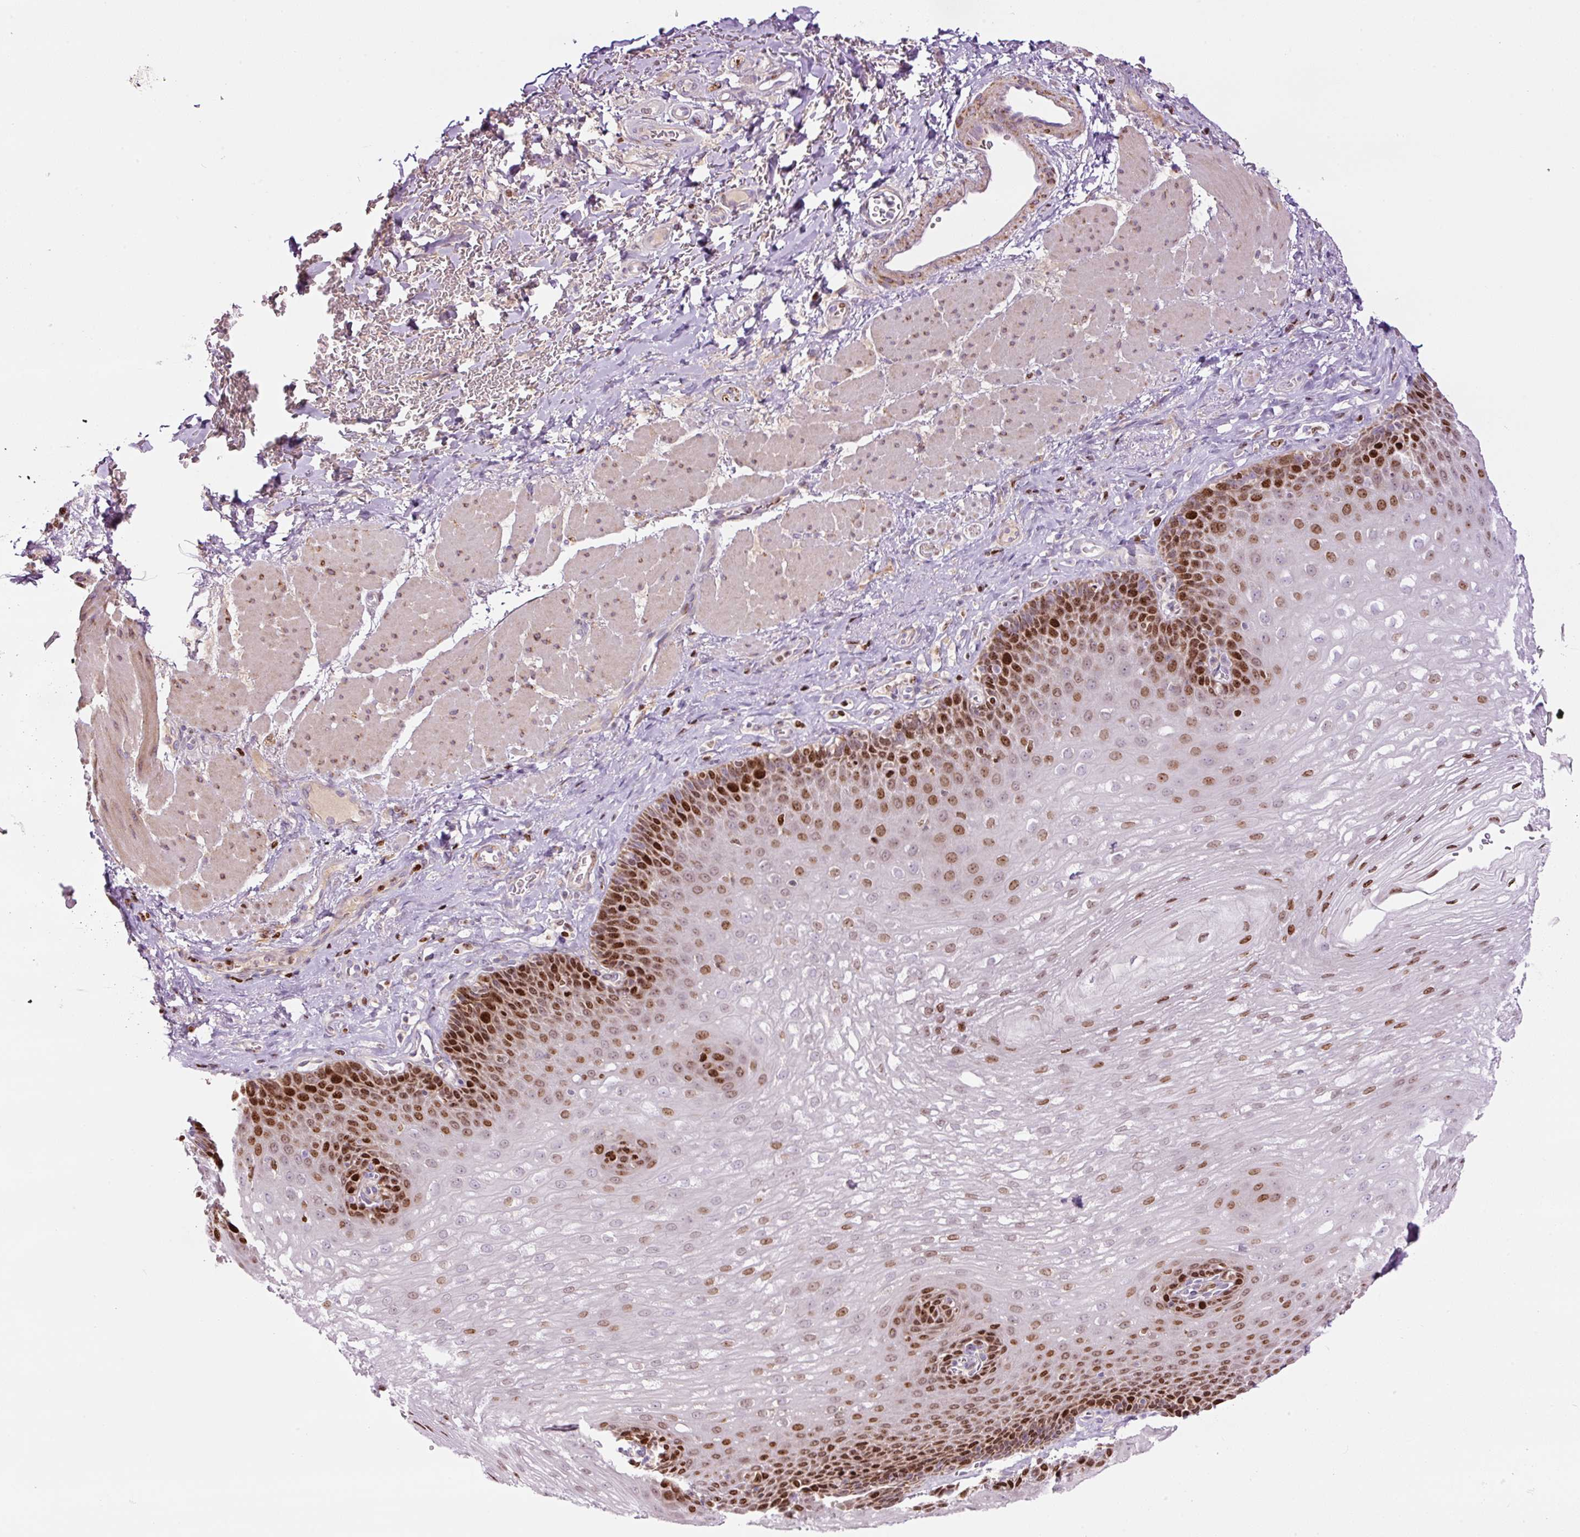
{"staining": {"intensity": "strong", "quantity": "25%-75%", "location": "nuclear"}, "tissue": "esophagus", "cell_type": "Squamous epithelial cells", "image_type": "normal", "snomed": [{"axis": "morphology", "description": "Normal tissue, NOS"}, {"axis": "topography", "description": "Esophagus"}], "caption": "The histopathology image shows a brown stain indicating the presence of a protein in the nuclear of squamous epithelial cells in esophagus. (brown staining indicates protein expression, while blue staining denotes nuclei).", "gene": "TMEM8B", "patient": {"sex": "female", "age": 66}}